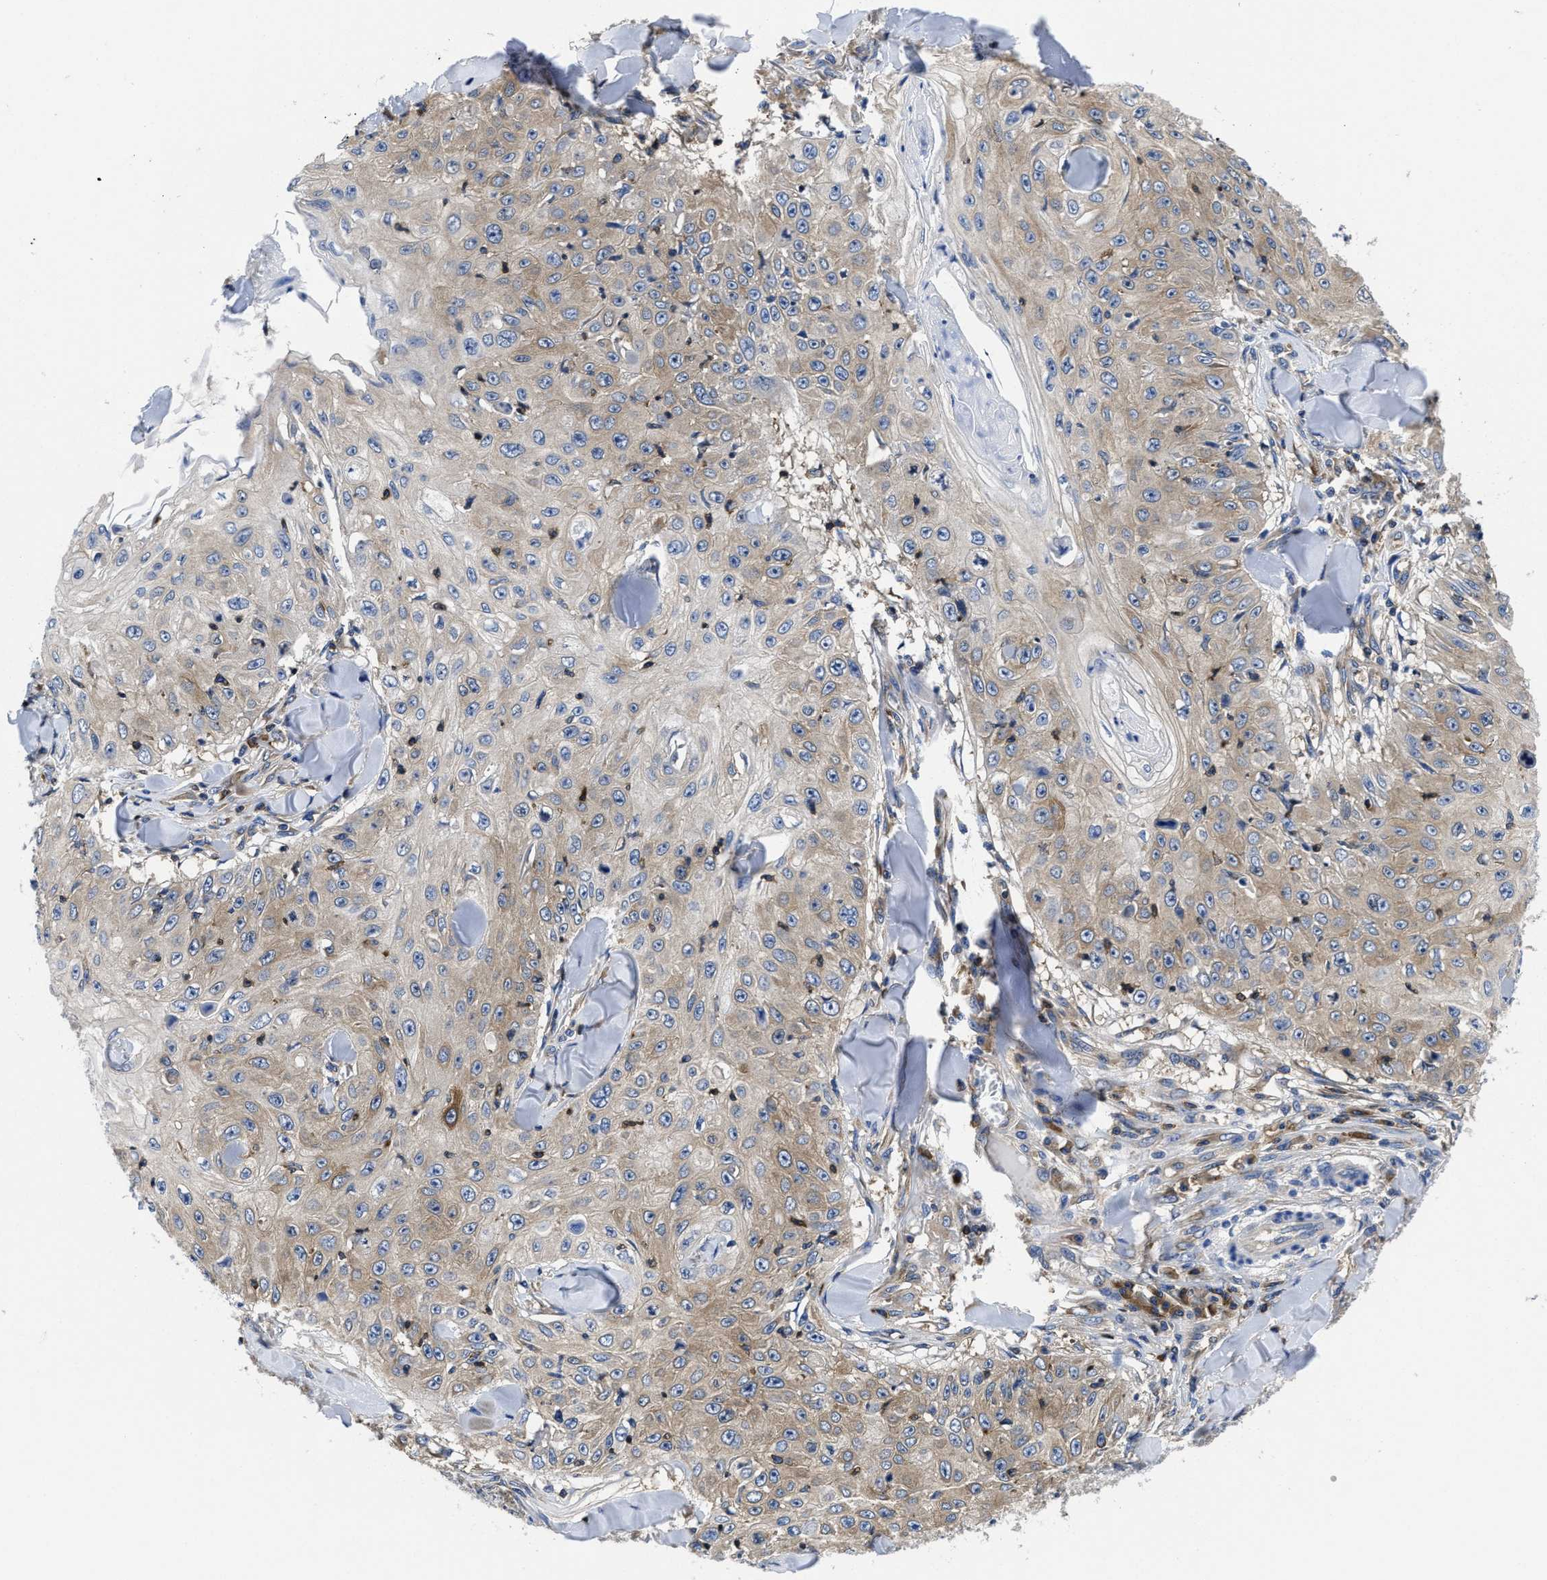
{"staining": {"intensity": "weak", "quantity": "<25%", "location": "cytoplasmic/membranous"}, "tissue": "skin cancer", "cell_type": "Tumor cells", "image_type": "cancer", "snomed": [{"axis": "morphology", "description": "Squamous cell carcinoma, NOS"}, {"axis": "topography", "description": "Skin"}], "caption": "Tumor cells are negative for protein expression in human skin cancer. (Stains: DAB (3,3'-diaminobenzidine) immunohistochemistry (IHC) with hematoxylin counter stain, Microscopy: brightfield microscopy at high magnification).", "gene": "YARS1", "patient": {"sex": "male", "age": 86}}